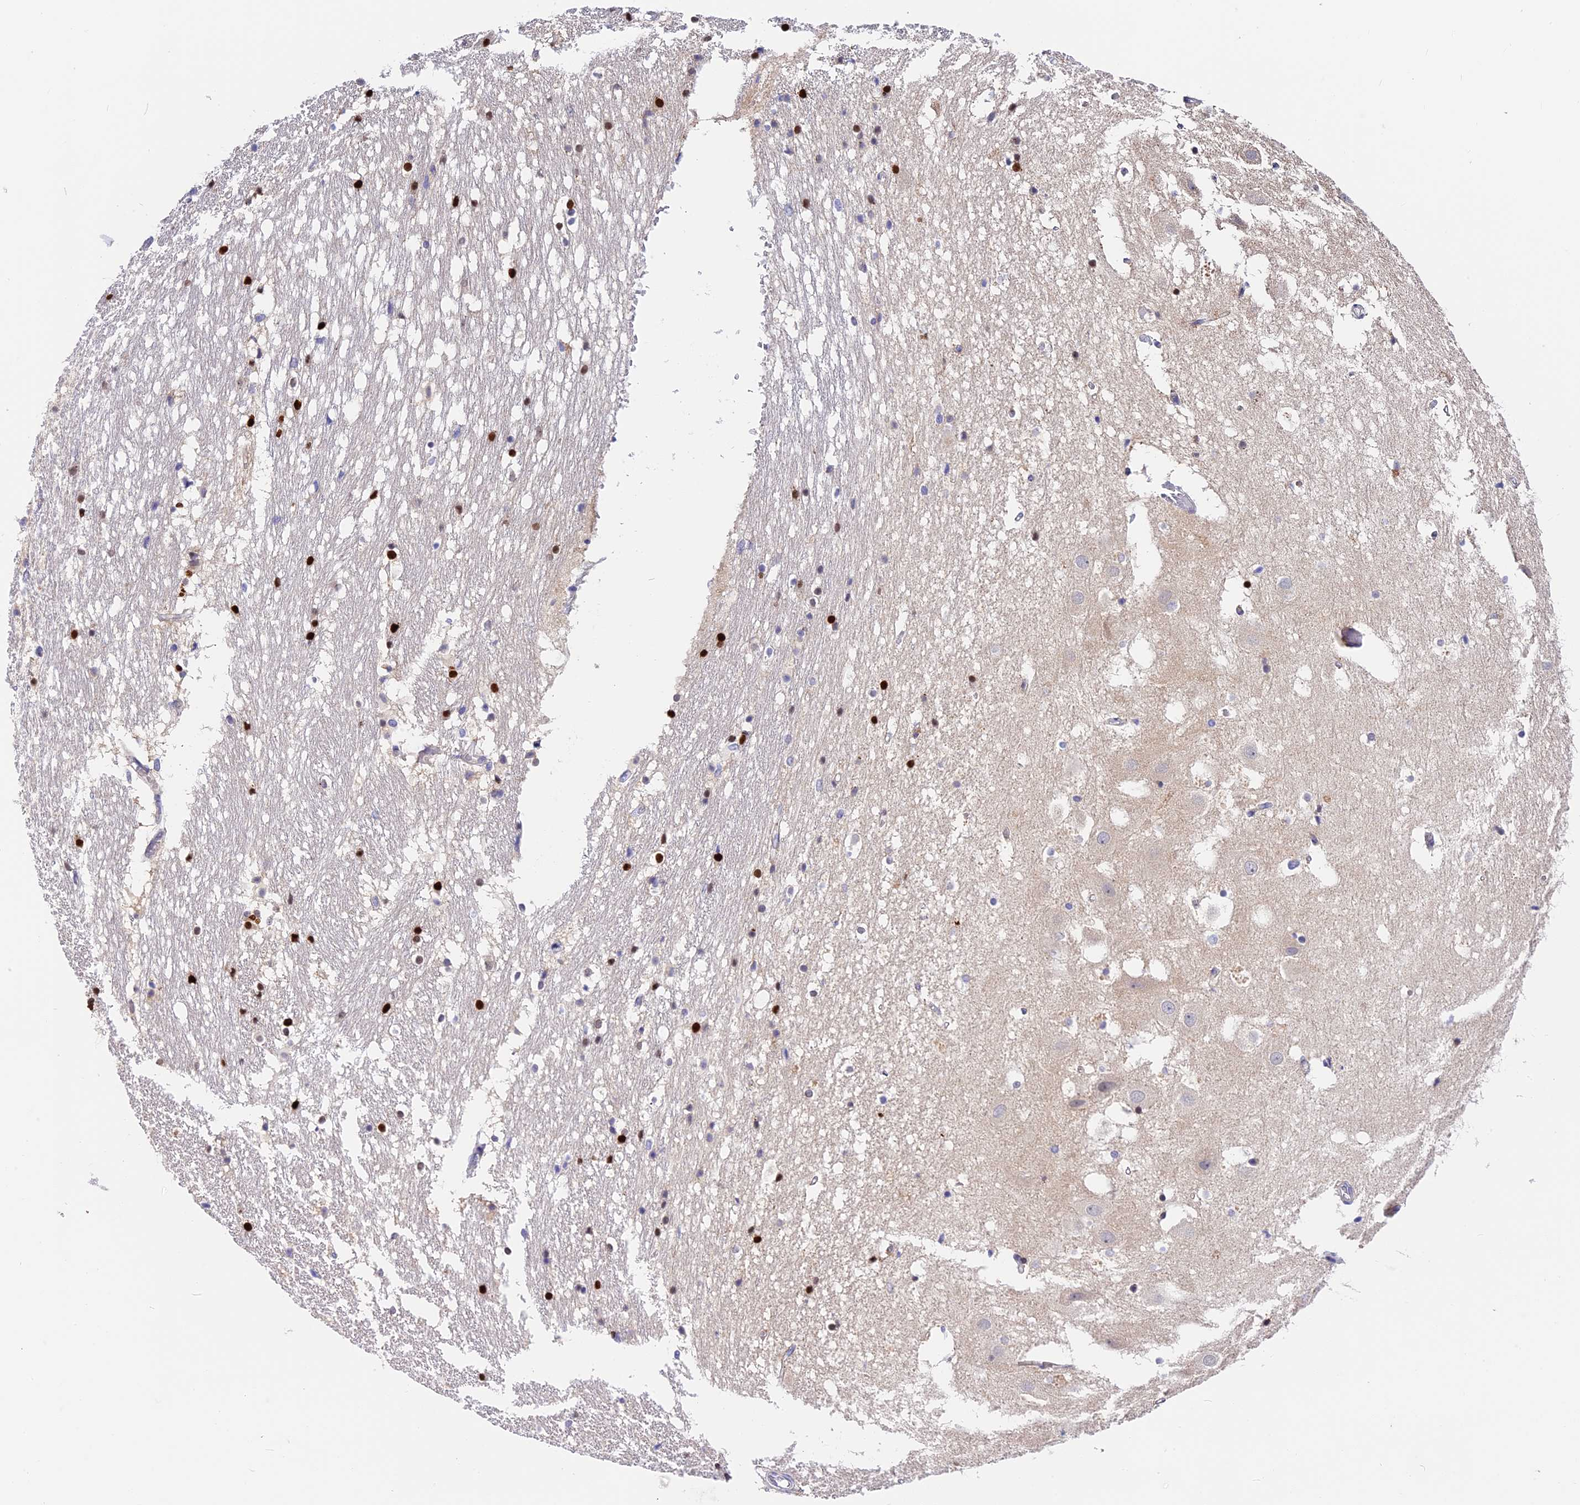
{"staining": {"intensity": "strong", "quantity": "<25%", "location": "nuclear"}, "tissue": "hippocampus", "cell_type": "Glial cells", "image_type": "normal", "snomed": [{"axis": "morphology", "description": "Normal tissue, NOS"}, {"axis": "topography", "description": "Hippocampus"}], "caption": "Immunohistochemical staining of benign hippocampus exhibits strong nuclear protein staining in approximately <25% of glial cells. (DAB (3,3'-diaminobenzidine) = brown stain, brightfield microscopy at high magnification).", "gene": "MIDN", "patient": {"sex": "female", "age": 52}}